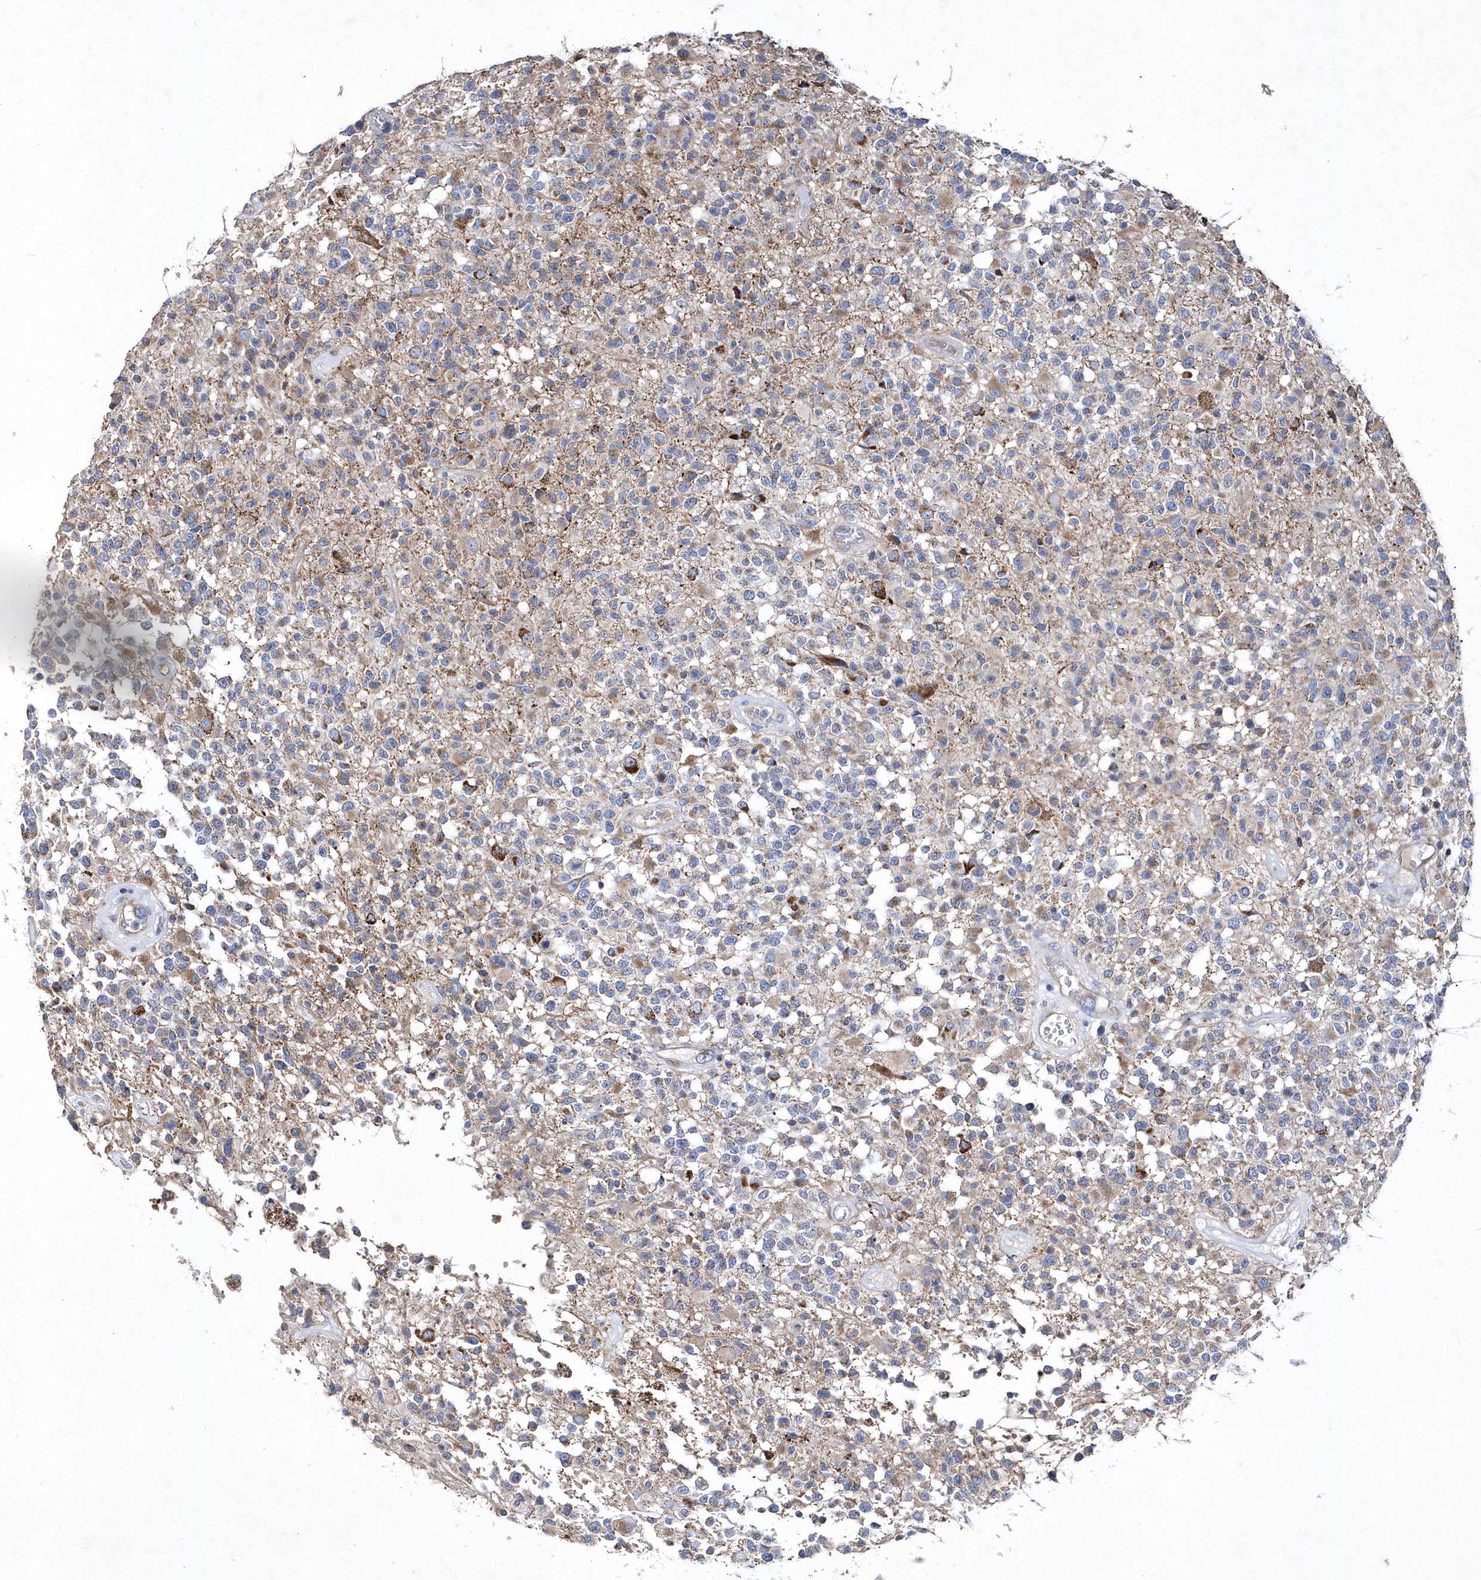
{"staining": {"intensity": "weak", "quantity": "25%-75%", "location": "cytoplasmic/membranous"}, "tissue": "glioma", "cell_type": "Tumor cells", "image_type": "cancer", "snomed": [{"axis": "morphology", "description": "Glioma, malignant, High grade"}, {"axis": "morphology", "description": "Glioblastoma, NOS"}, {"axis": "topography", "description": "Brain"}], "caption": "A brown stain highlights weak cytoplasmic/membranous positivity of a protein in malignant high-grade glioma tumor cells.", "gene": "METTL8", "patient": {"sex": "male", "age": 60}}